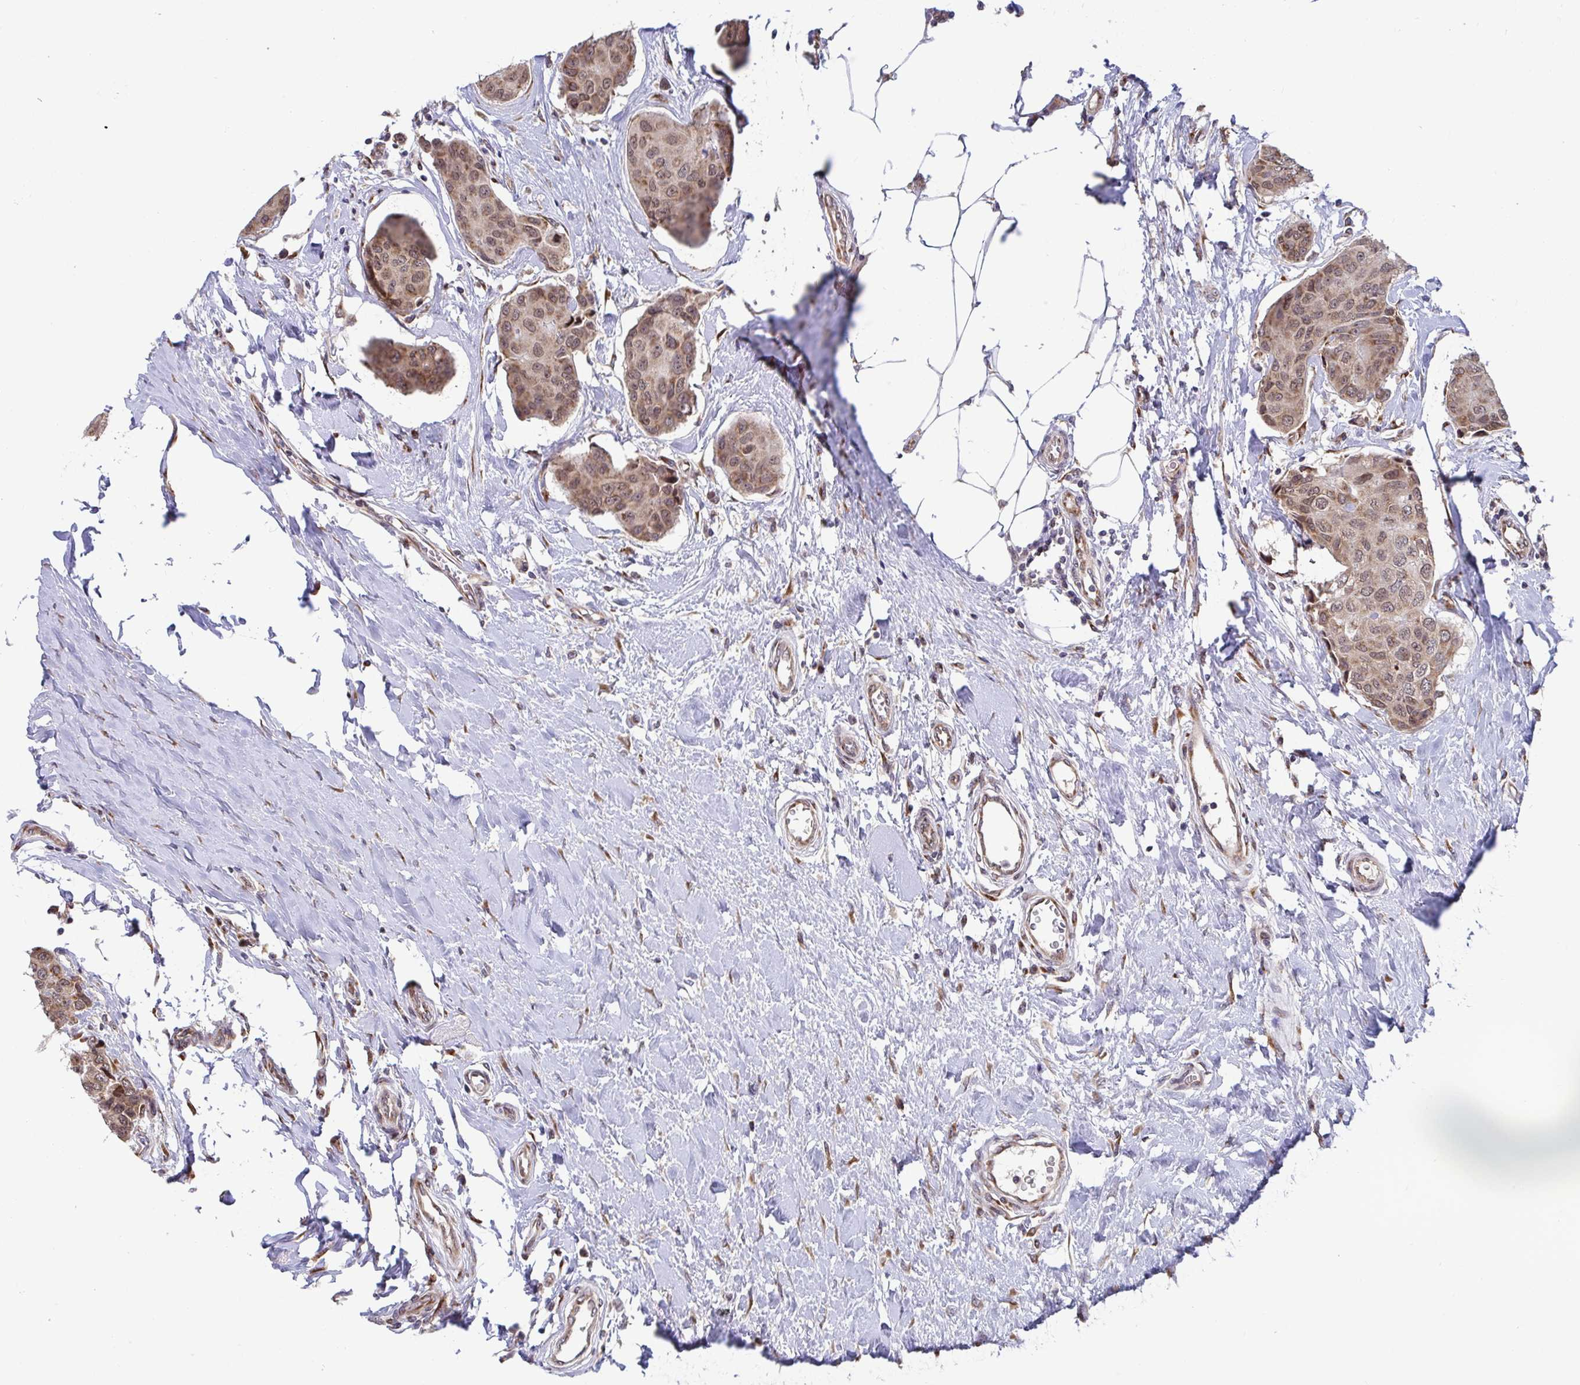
{"staining": {"intensity": "moderate", "quantity": ">75%", "location": "cytoplasmic/membranous,nuclear"}, "tissue": "breast cancer", "cell_type": "Tumor cells", "image_type": "cancer", "snomed": [{"axis": "morphology", "description": "Duct carcinoma"}, {"axis": "topography", "description": "Breast"}], "caption": "Human breast cancer stained with a protein marker reveals moderate staining in tumor cells.", "gene": "ATP5MJ", "patient": {"sex": "female", "age": 80}}